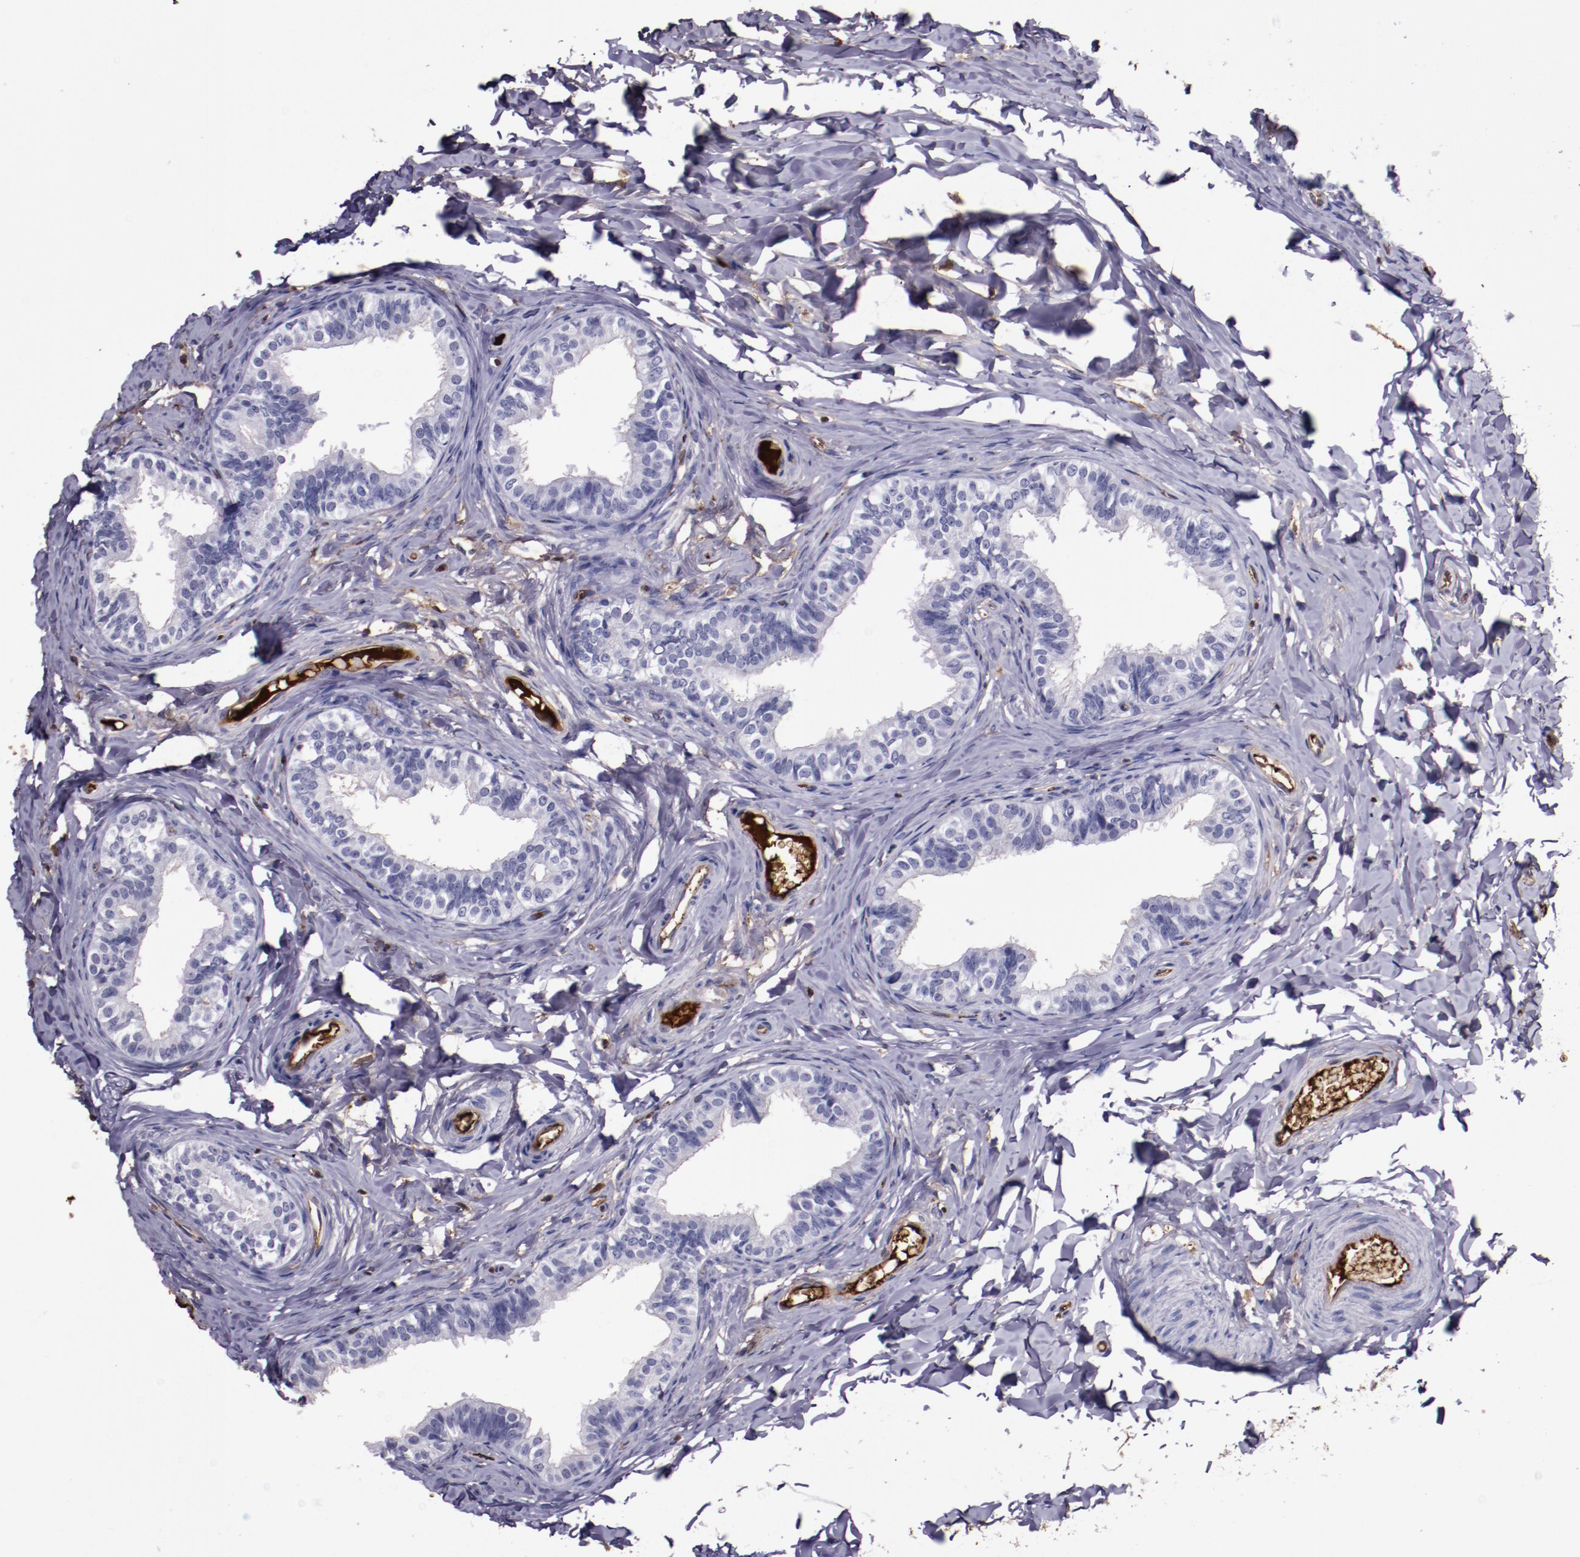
{"staining": {"intensity": "weak", "quantity": ">75%", "location": "cytoplasmic/membranous"}, "tissue": "epididymis", "cell_type": "Glandular cells", "image_type": "normal", "snomed": [{"axis": "morphology", "description": "Normal tissue, NOS"}, {"axis": "topography", "description": "Soft tissue"}, {"axis": "topography", "description": "Epididymis"}], "caption": "Immunohistochemical staining of unremarkable human epididymis demonstrates low levels of weak cytoplasmic/membranous positivity in about >75% of glandular cells.", "gene": "A2M", "patient": {"sex": "male", "age": 26}}